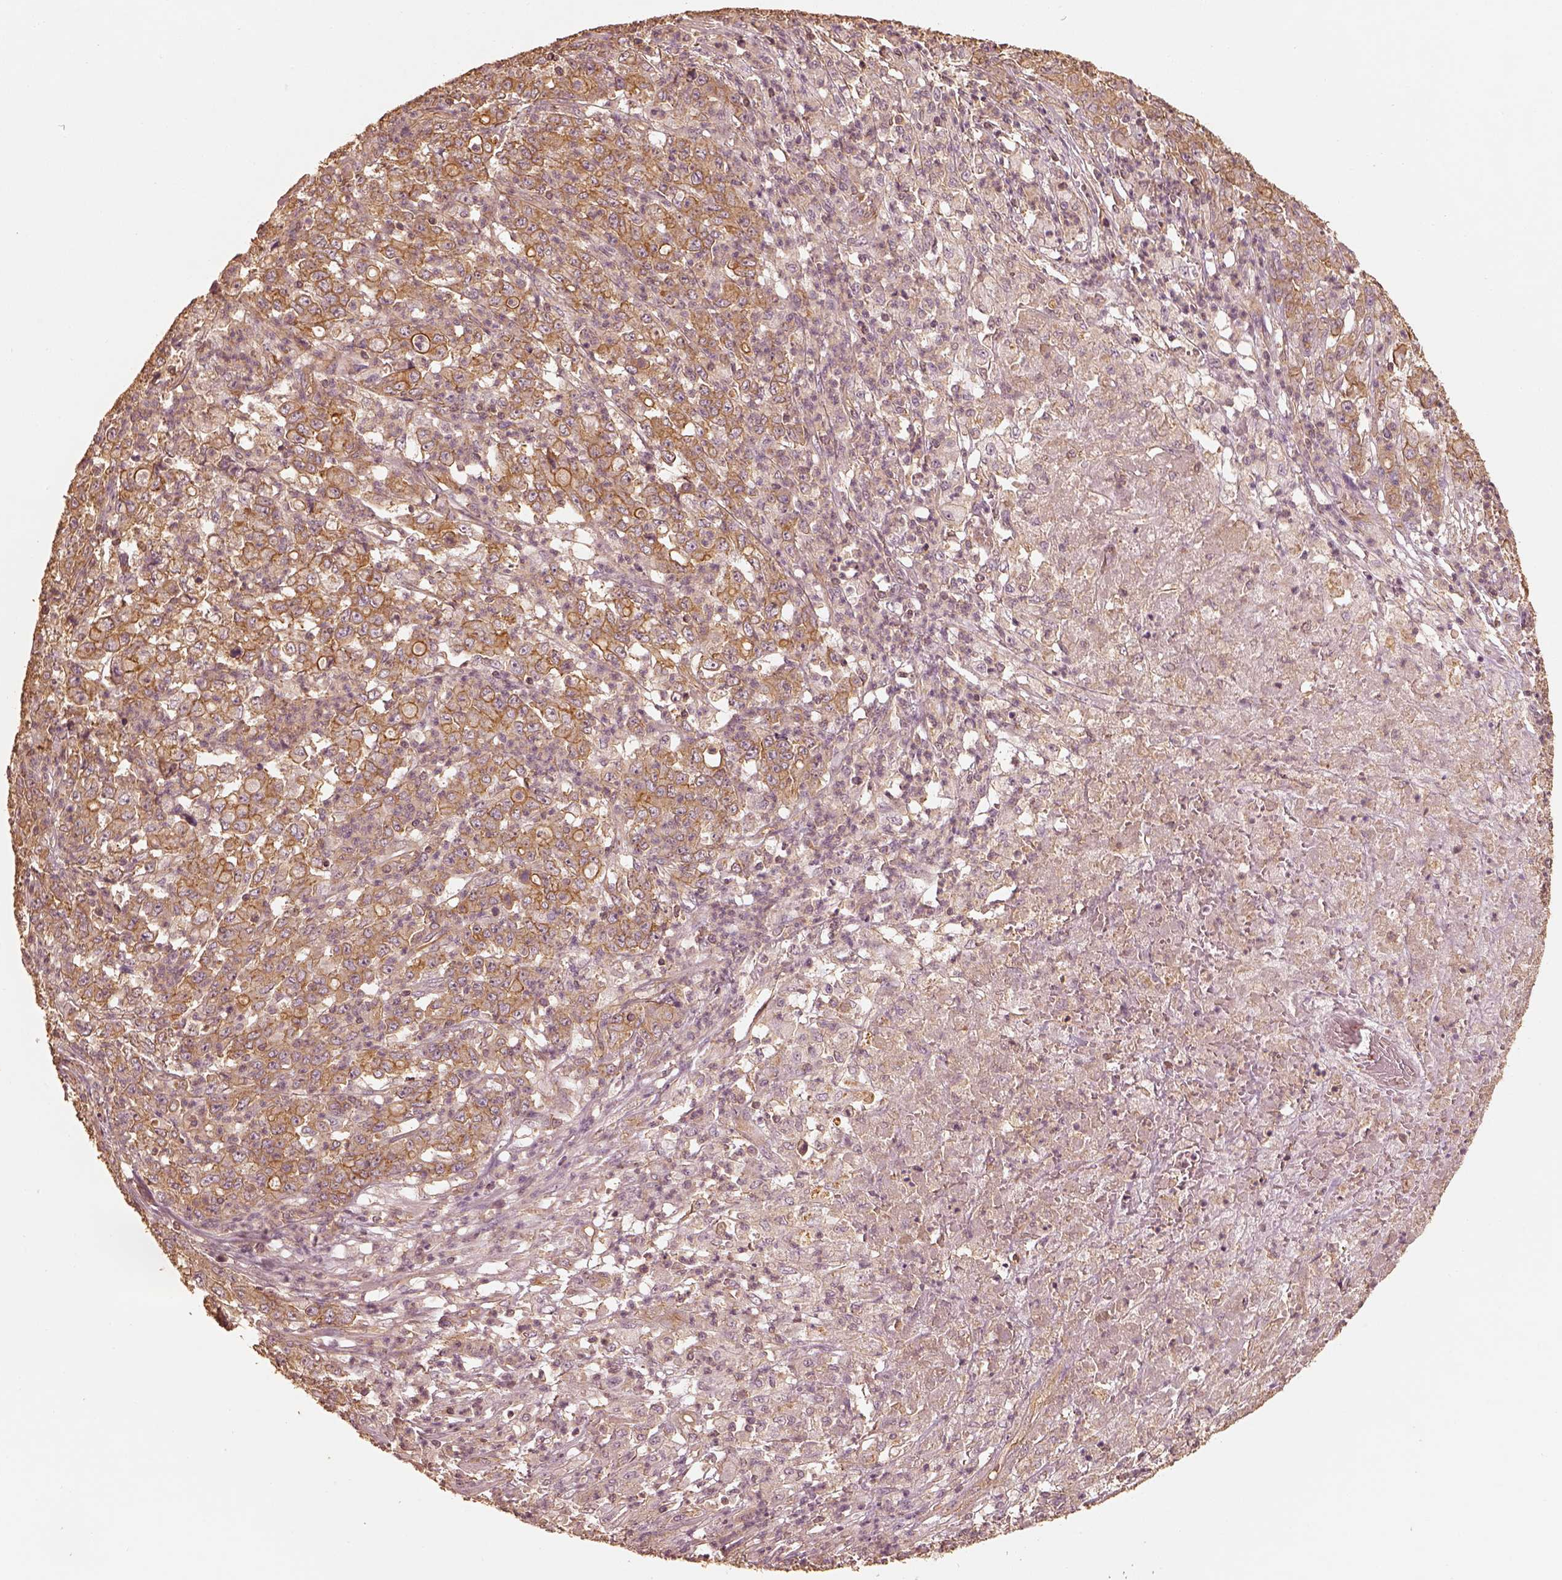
{"staining": {"intensity": "moderate", "quantity": ">75%", "location": "cytoplasmic/membranous"}, "tissue": "stomach cancer", "cell_type": "Tumor cells", "image_type": "cancer", "snomed": [{"axis": "morphology", "description": "Adenocarcinoma, NOS"}, {"axis": "topography", "description": "Stomach, lower"}], "caption": "This histopathology image shows immunohistochemistry staining of human stomach cancer, with medium moderate cytoplasmic/membranous expression in about >75% of tumor cells.", "gene": "WDR7", "patient": {"sex": "female", "age": 71}}